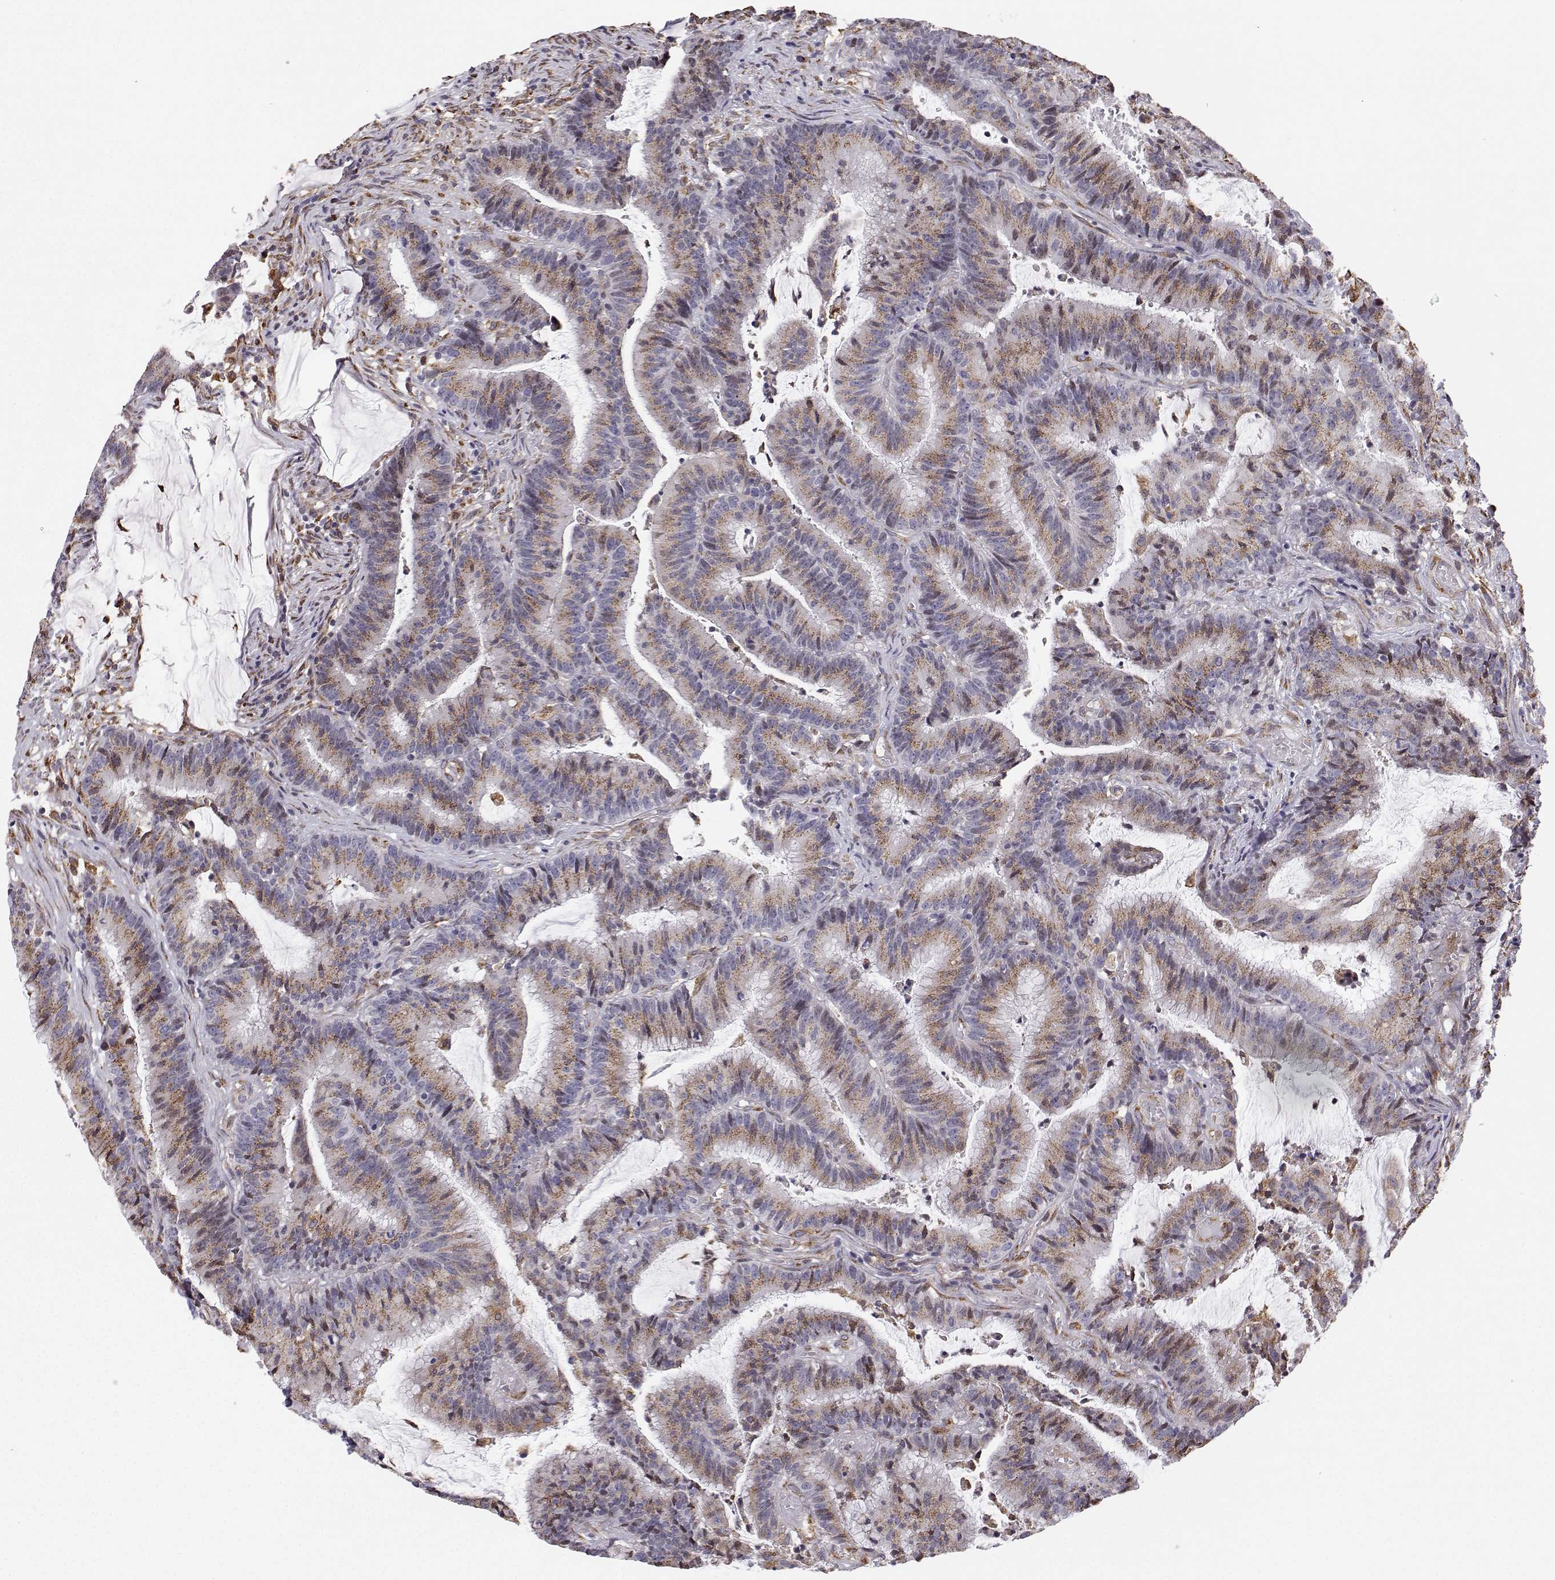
{"staining": {"intensity": "moderate", "quantity": "25%-75%", "location": "cytoplasmic/membranous"}, "tissue": "colorectal cancer", "cell_type": "Tumor cells", "image_type": "cancer", "snomed": [{"axis": "morphology", "description": "Adenocarcinoma, NOS"}, {"axis": "topography", "description": "Colon"}], "caption": "Protein expression analysis of human adenocarcinoma (colorectal) reveals moderate cytoplasmic/membranous positivity in approximately 25%-75% of tumor cells.", "gene": "STARD13", "patient": {"sex": "female", "age": 78}}